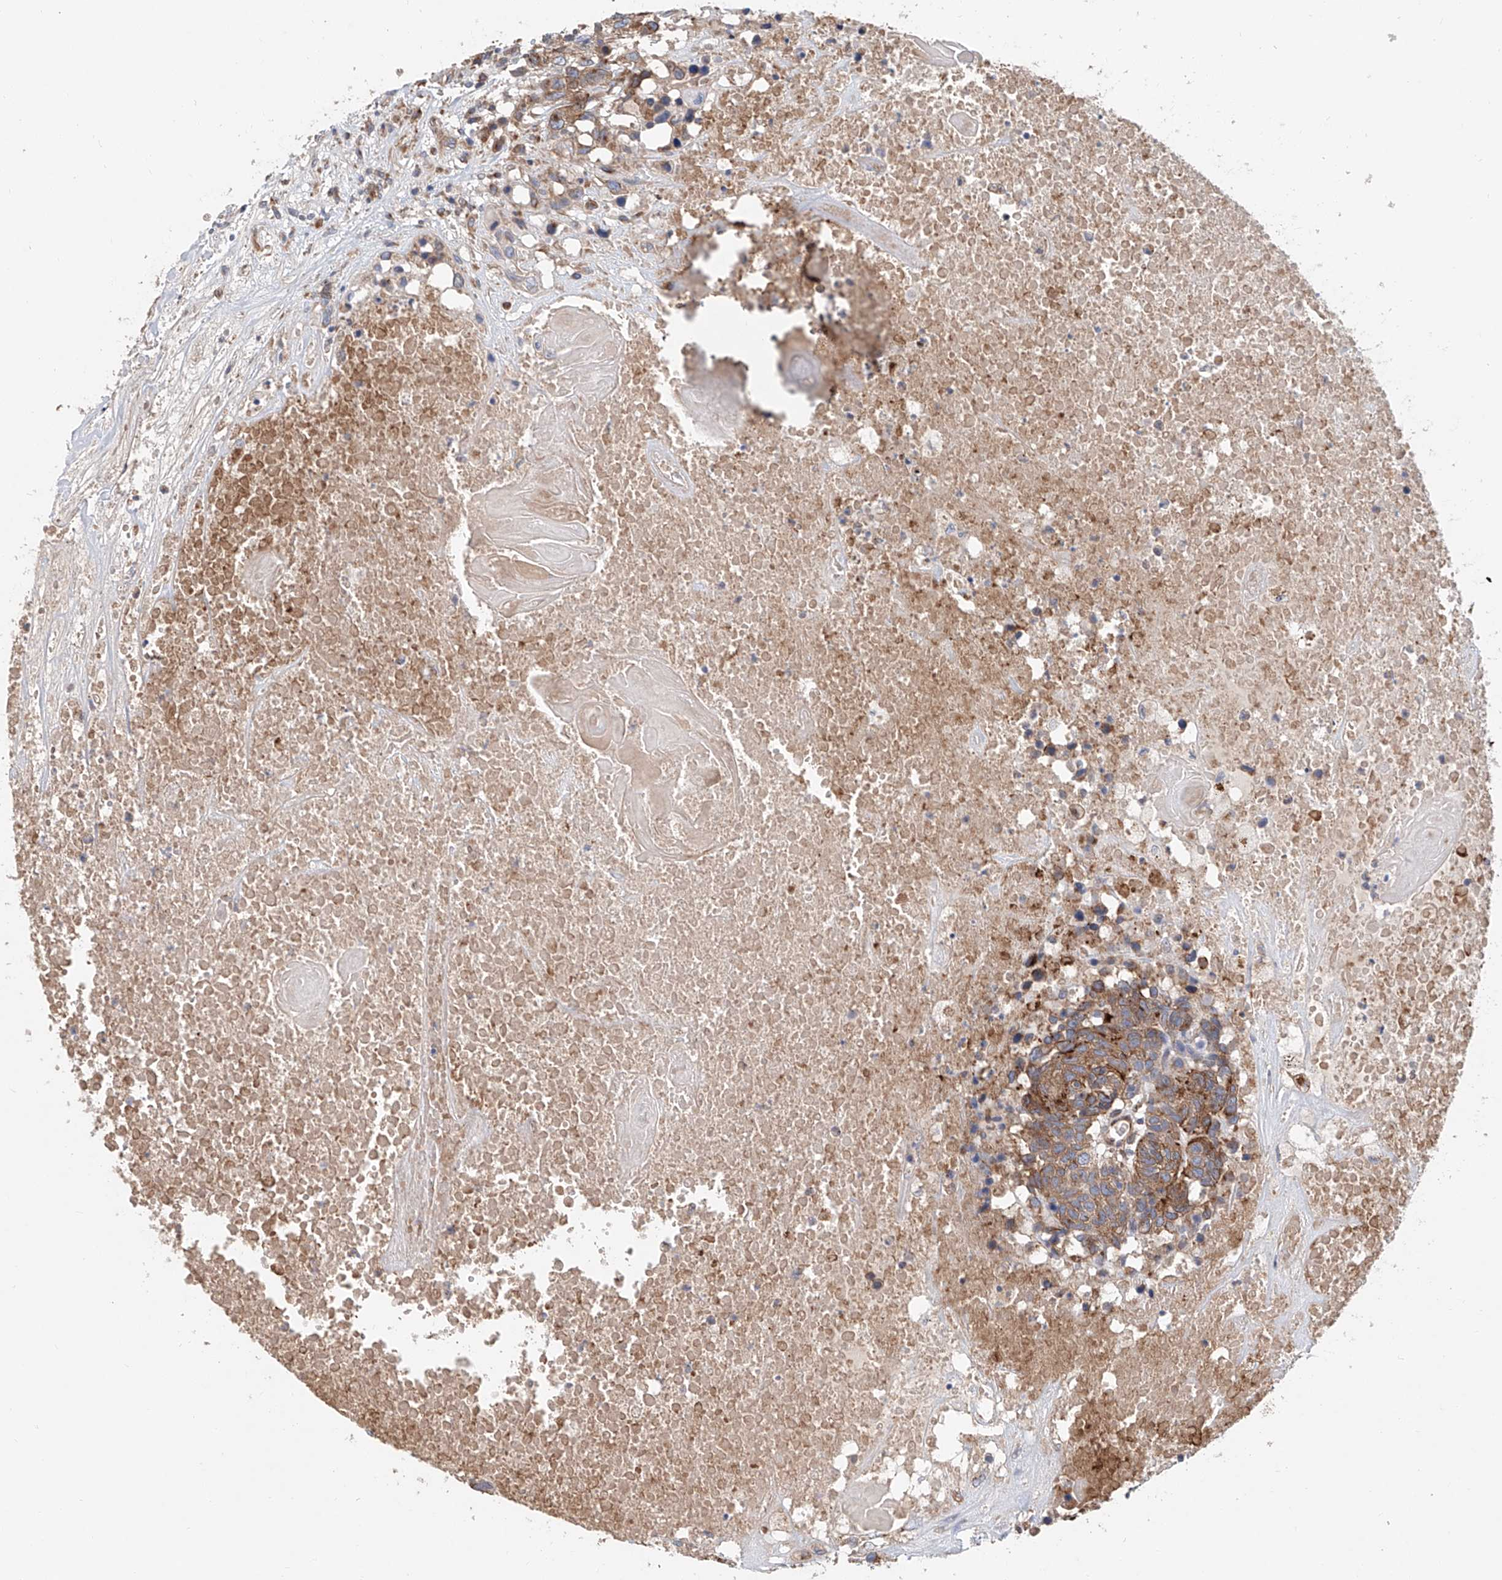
{"staining": {"intensity": "moderate", "quantity": ">75%", "location": "cytoplasmic/membranous"}, "tissue": "head and neck cancer", "cell_type": "Tumor cells", "image_type": "cancer", "snomed": [{"axis": "morphology", "description": "Squamous cell carcinoma, NOS"}, {"axis": "topography", "description": "Head-Neck"}], "caption": "Immunohistochemical staining of human head and neck cancer (squamous cell carcinoma) displays moderate cytoplasmic/membranous protein staining in approximately >75% of tumor cells. Nuclei are stained in blue.", "gene": "HGSNAT", "patient": {"sex": "male", "age": 66}}